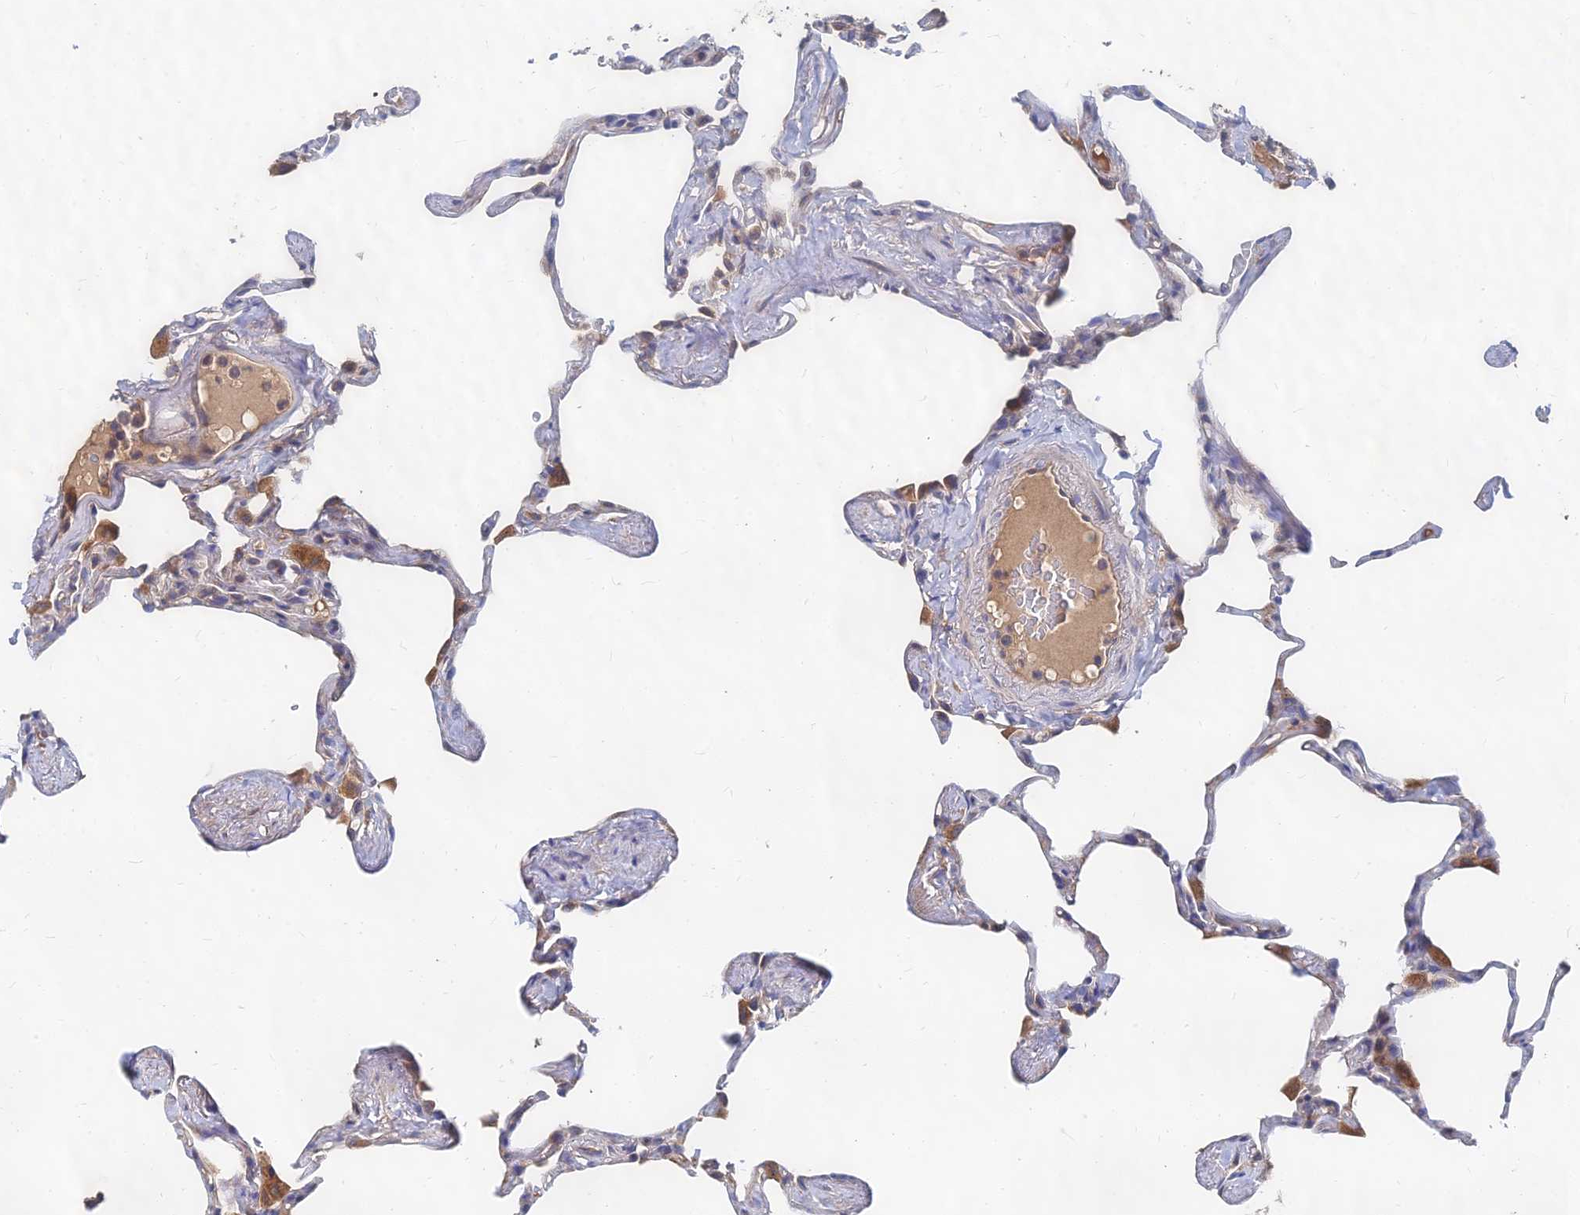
{"staining": {"intensity": "weak", "quantity": "25%-75%", "location": "cytoplasmic/membranous"}, "tissue": "lung", "cell_type": "Alveolar cells", "image_type": "normal", "snomed": [{"axis": "morphology", "description": "Normal tissue, NOS"}, {"axis": "topography", "description": "Lung"}], "caption": "Lung stained for a protein exhibits weak cytoplasmic/membranous positivity in alveolar cells. The staining was performed using DAB to visualize the protein expression in brown, while the nuclei were stained in blue with hematoxylin (Magnification: 20x).", "gene": "CCZ1B", "patient": {"sex": "male", "age": 65}}